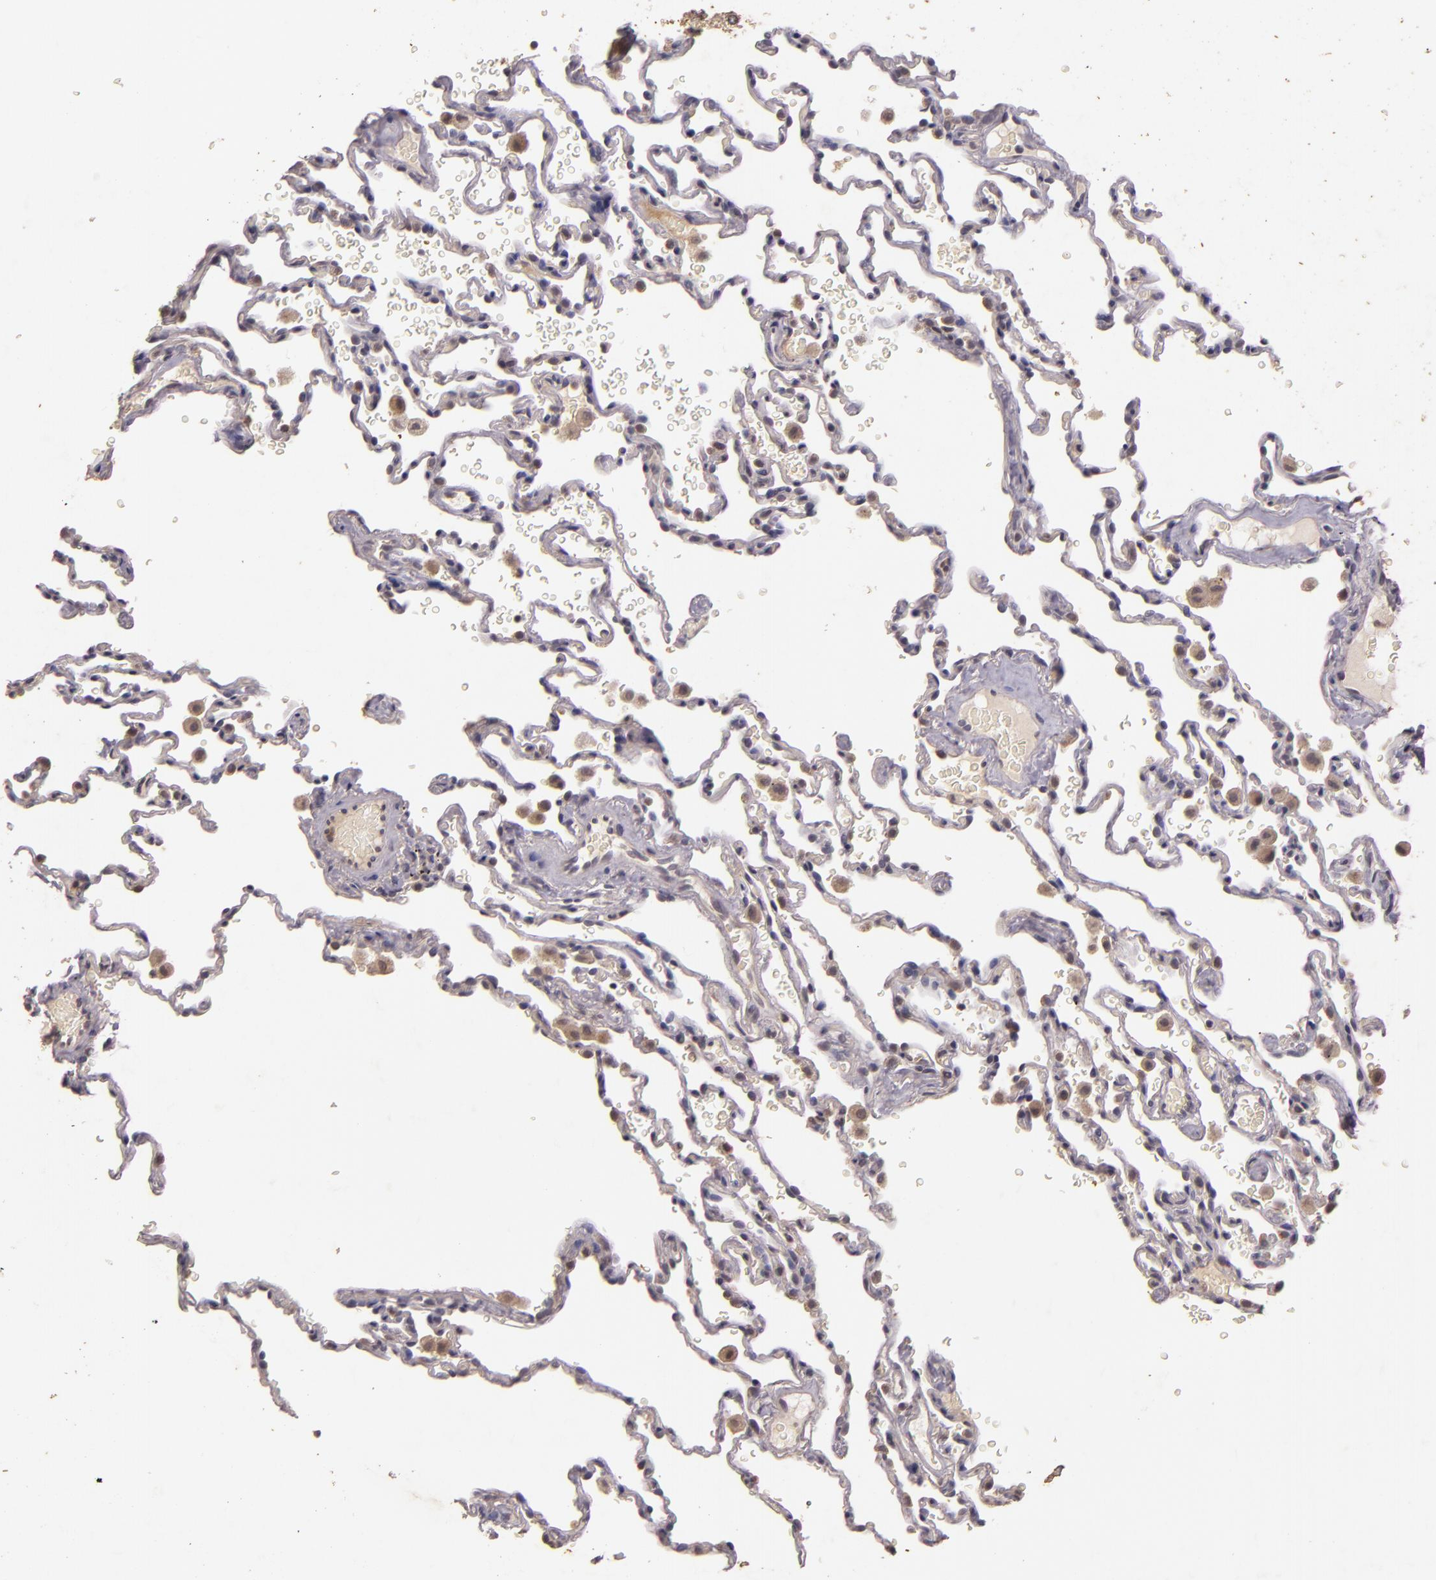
{"staining": {"intensity": "negative", "quantity": "none", "location": "none"}, "tissue": "lung", "cell_type": "Alveolar cells", "image_type": "normal", "snomed": [{"axis": "morphology", "description": "Normal tissue, NOS"}, {"axis": "topography", "description": "Lung"}], "caption": "This is a image of IHC staining of unremarkable lung, which shows no positivity in alveolar cells. Brightfield microscopy of IHC stained with DAB (brown) and hematoxylin (blue), captured at high magnification.", "gene": "TFF1", "patient": {"sex": "male", "age": 59}}